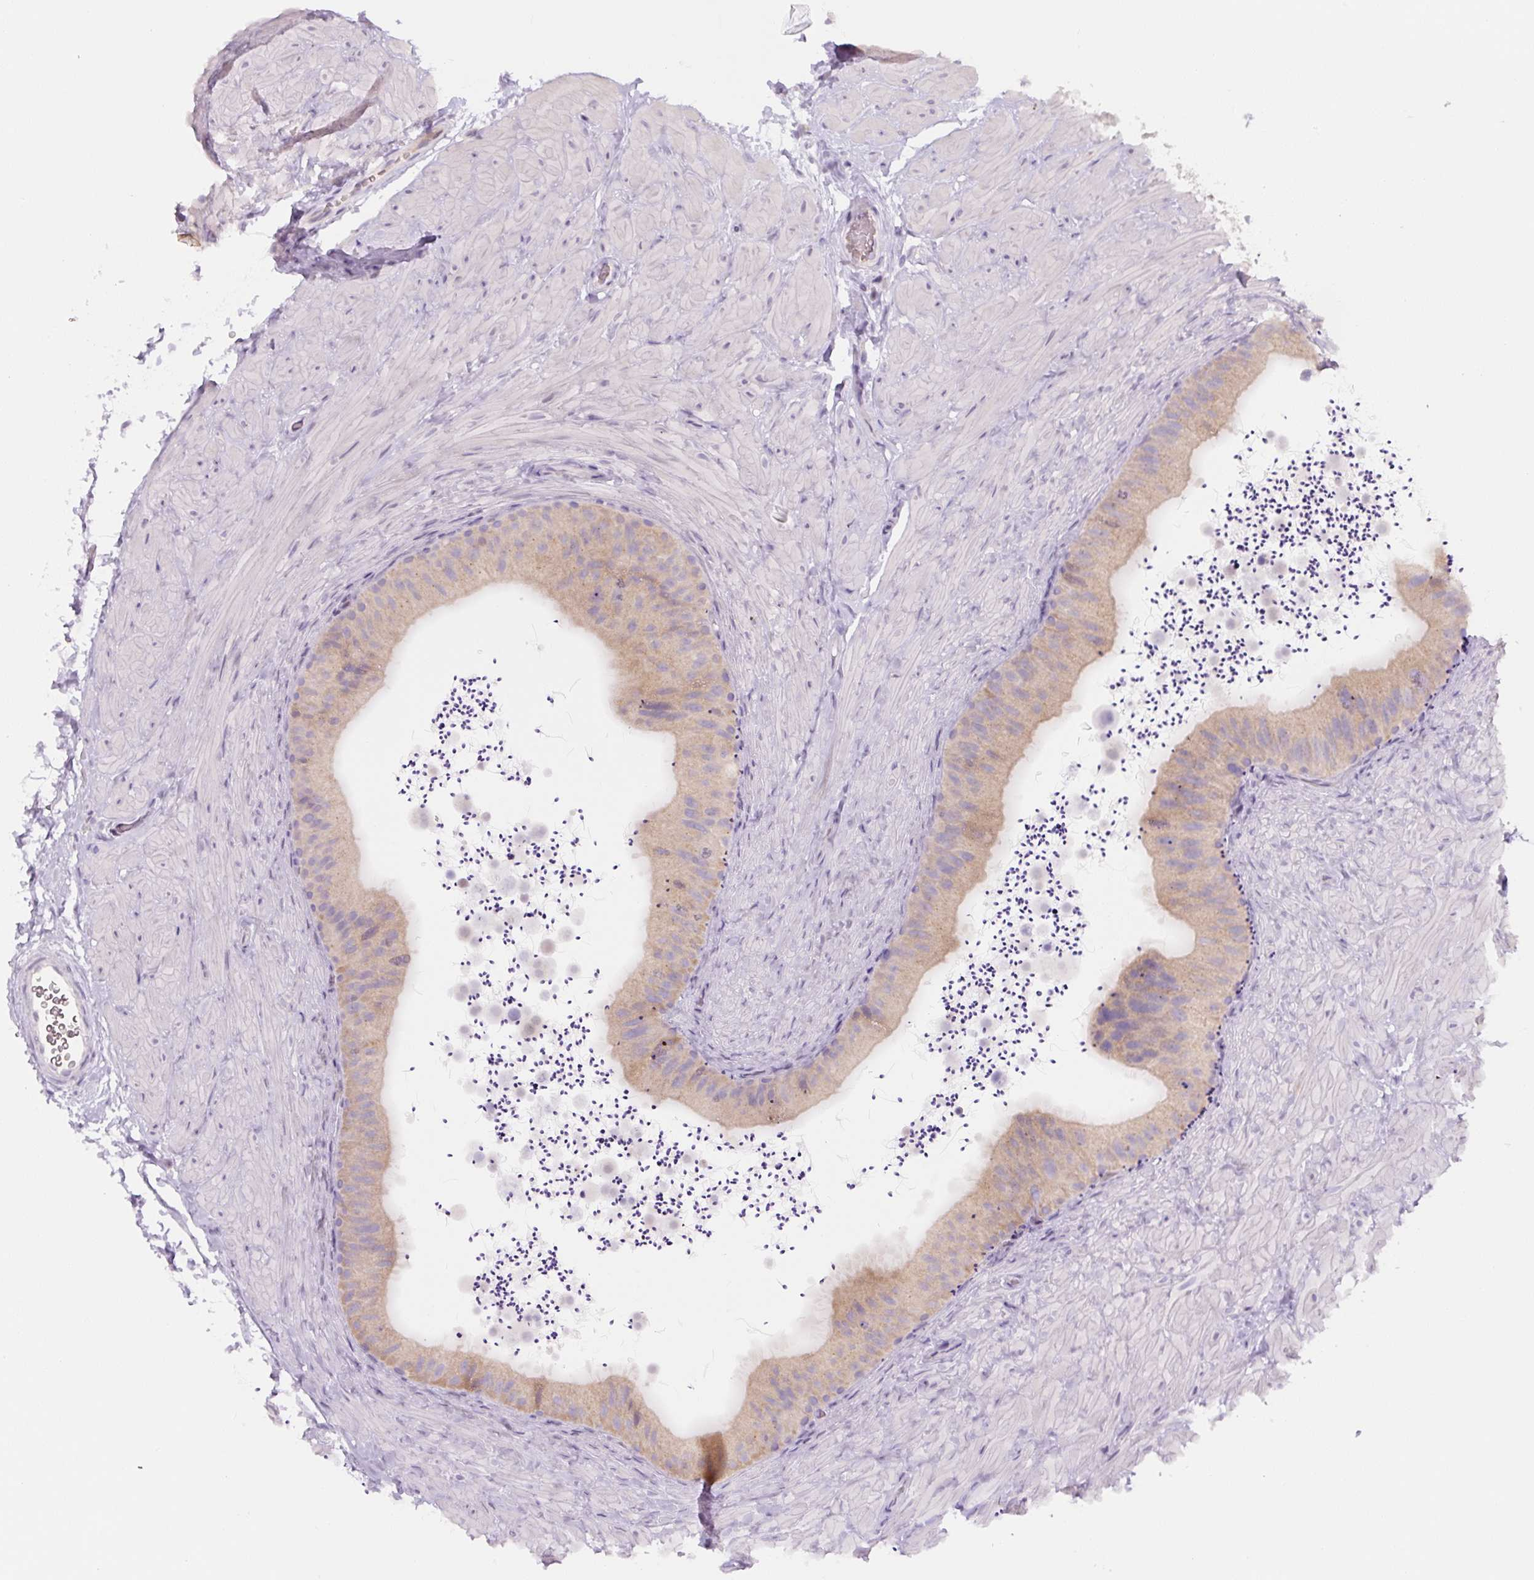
{"staining": {"intensity": "moderate", "quantity": ">75%", "location": "cytoplasmic/membranous"}, "tissue": "epididymis", "cell_type": "Glandular cells", "image_type": "normal", "snomed": [{"axis": "morphology", "description": "Normal tissue, NOS"}, {"axis": "topography", "description": "Epididymis"}, {"axis": "topography", "description": "Peripheral nerve tissue"}], "caption": "Glandular cells reveal moderate cytoplasmic/membranous expression in approximately >75% of cells in unremarkable epididymis.", "gene": "YIF1B", "patient": {"sex": "male", "age": 32}}